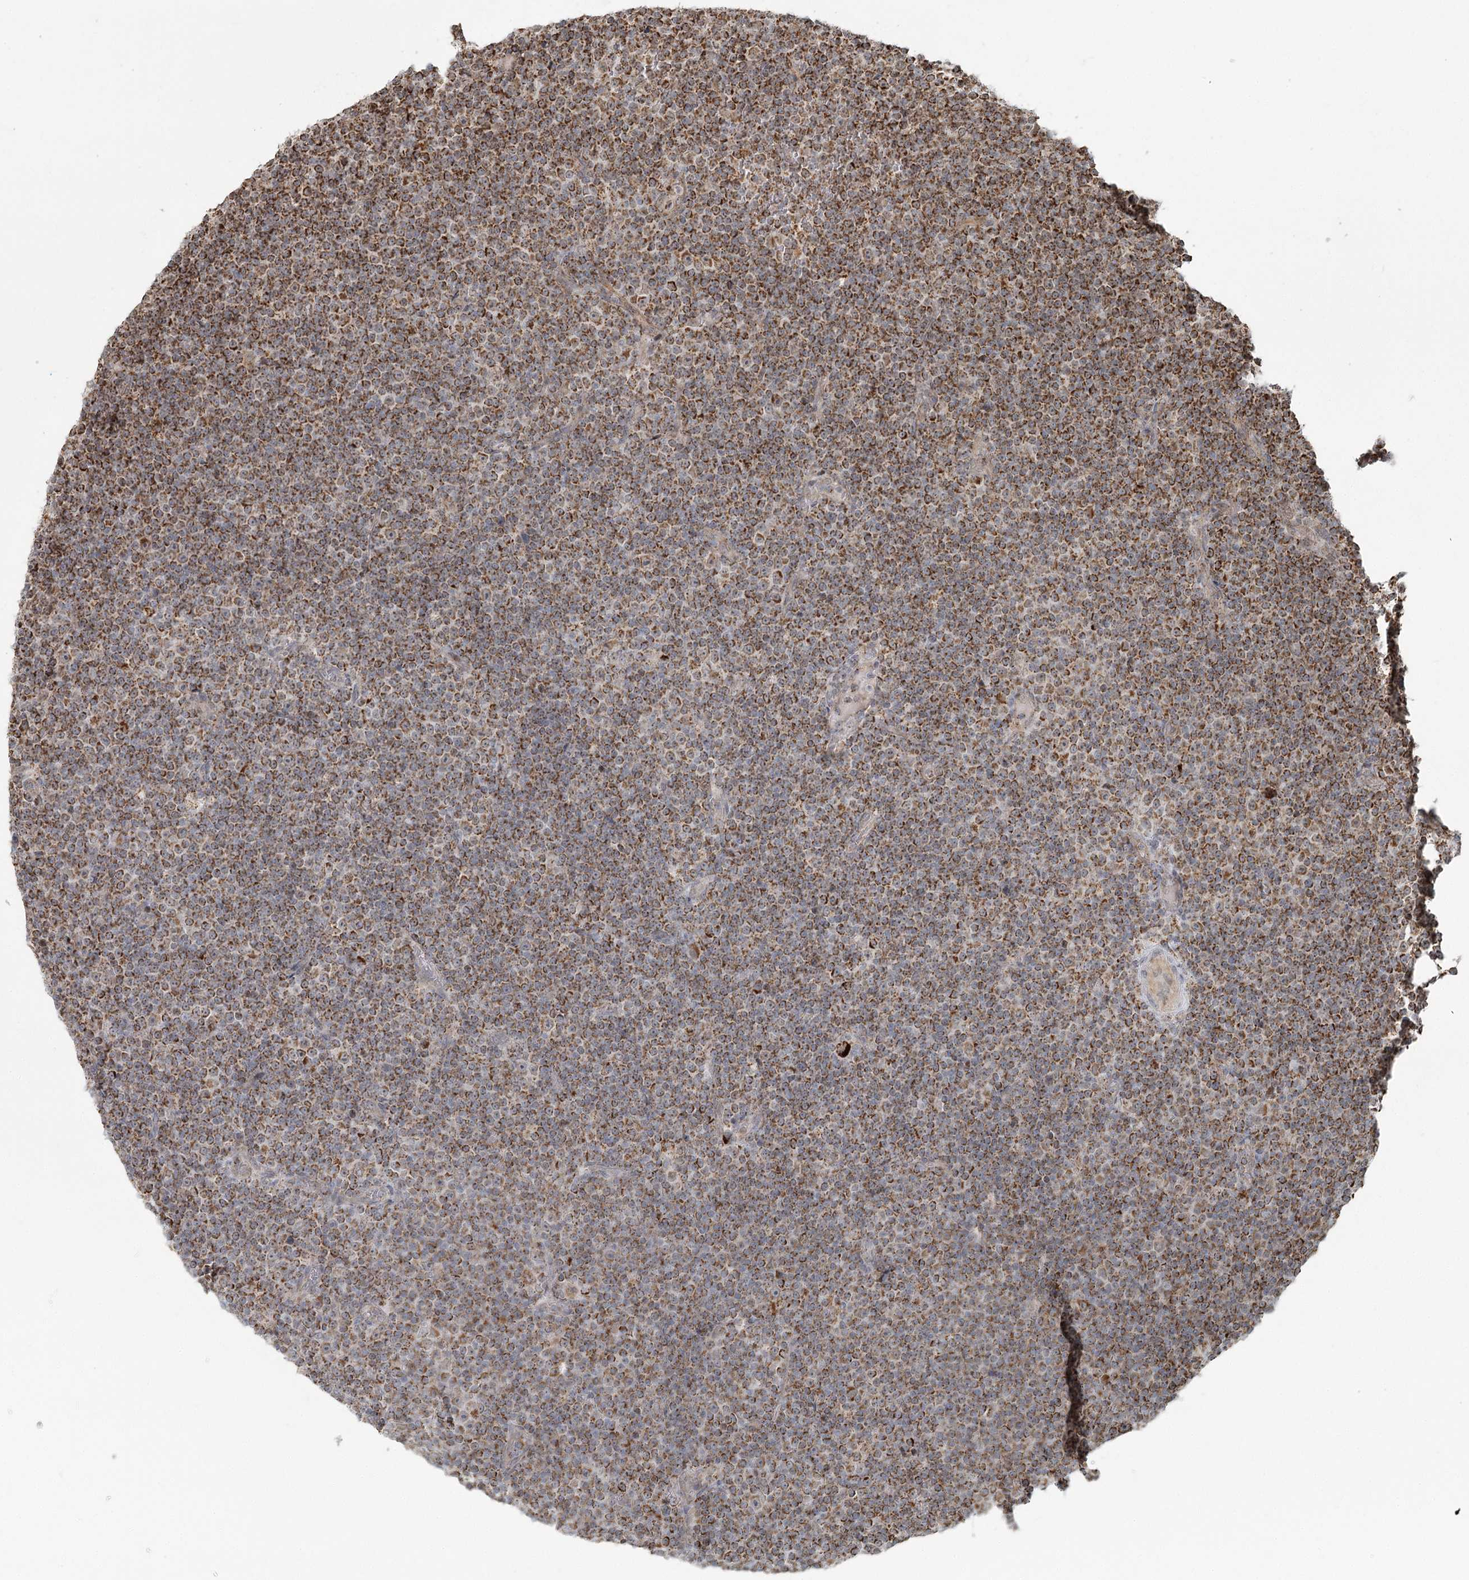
{"staining": {"intensity": "moderate", "quantity": ">75%", "location": "cytoplasmic/membranous"}, "tissue": "lymphoma", "cell_type": "Tumor cells", "image_type": "cancer", "snomed": [{"axis": "morphology", "description": "Malignant lymphoma, non-Hodgkin's type, Low grade"}, {"axis": "topography", "description": "Lymph node"}], "caption": "Immunohistochemistry image of human low-grade malignant lymphoma, non-Hodgkin's type stained for a protein (brown), which reveals medium levels of moderate cytoplasmic/membranous expression in approximately >75% of tumor cells.", "gene": "LACTB", "patient": {"sex": "female", "age": 67}}